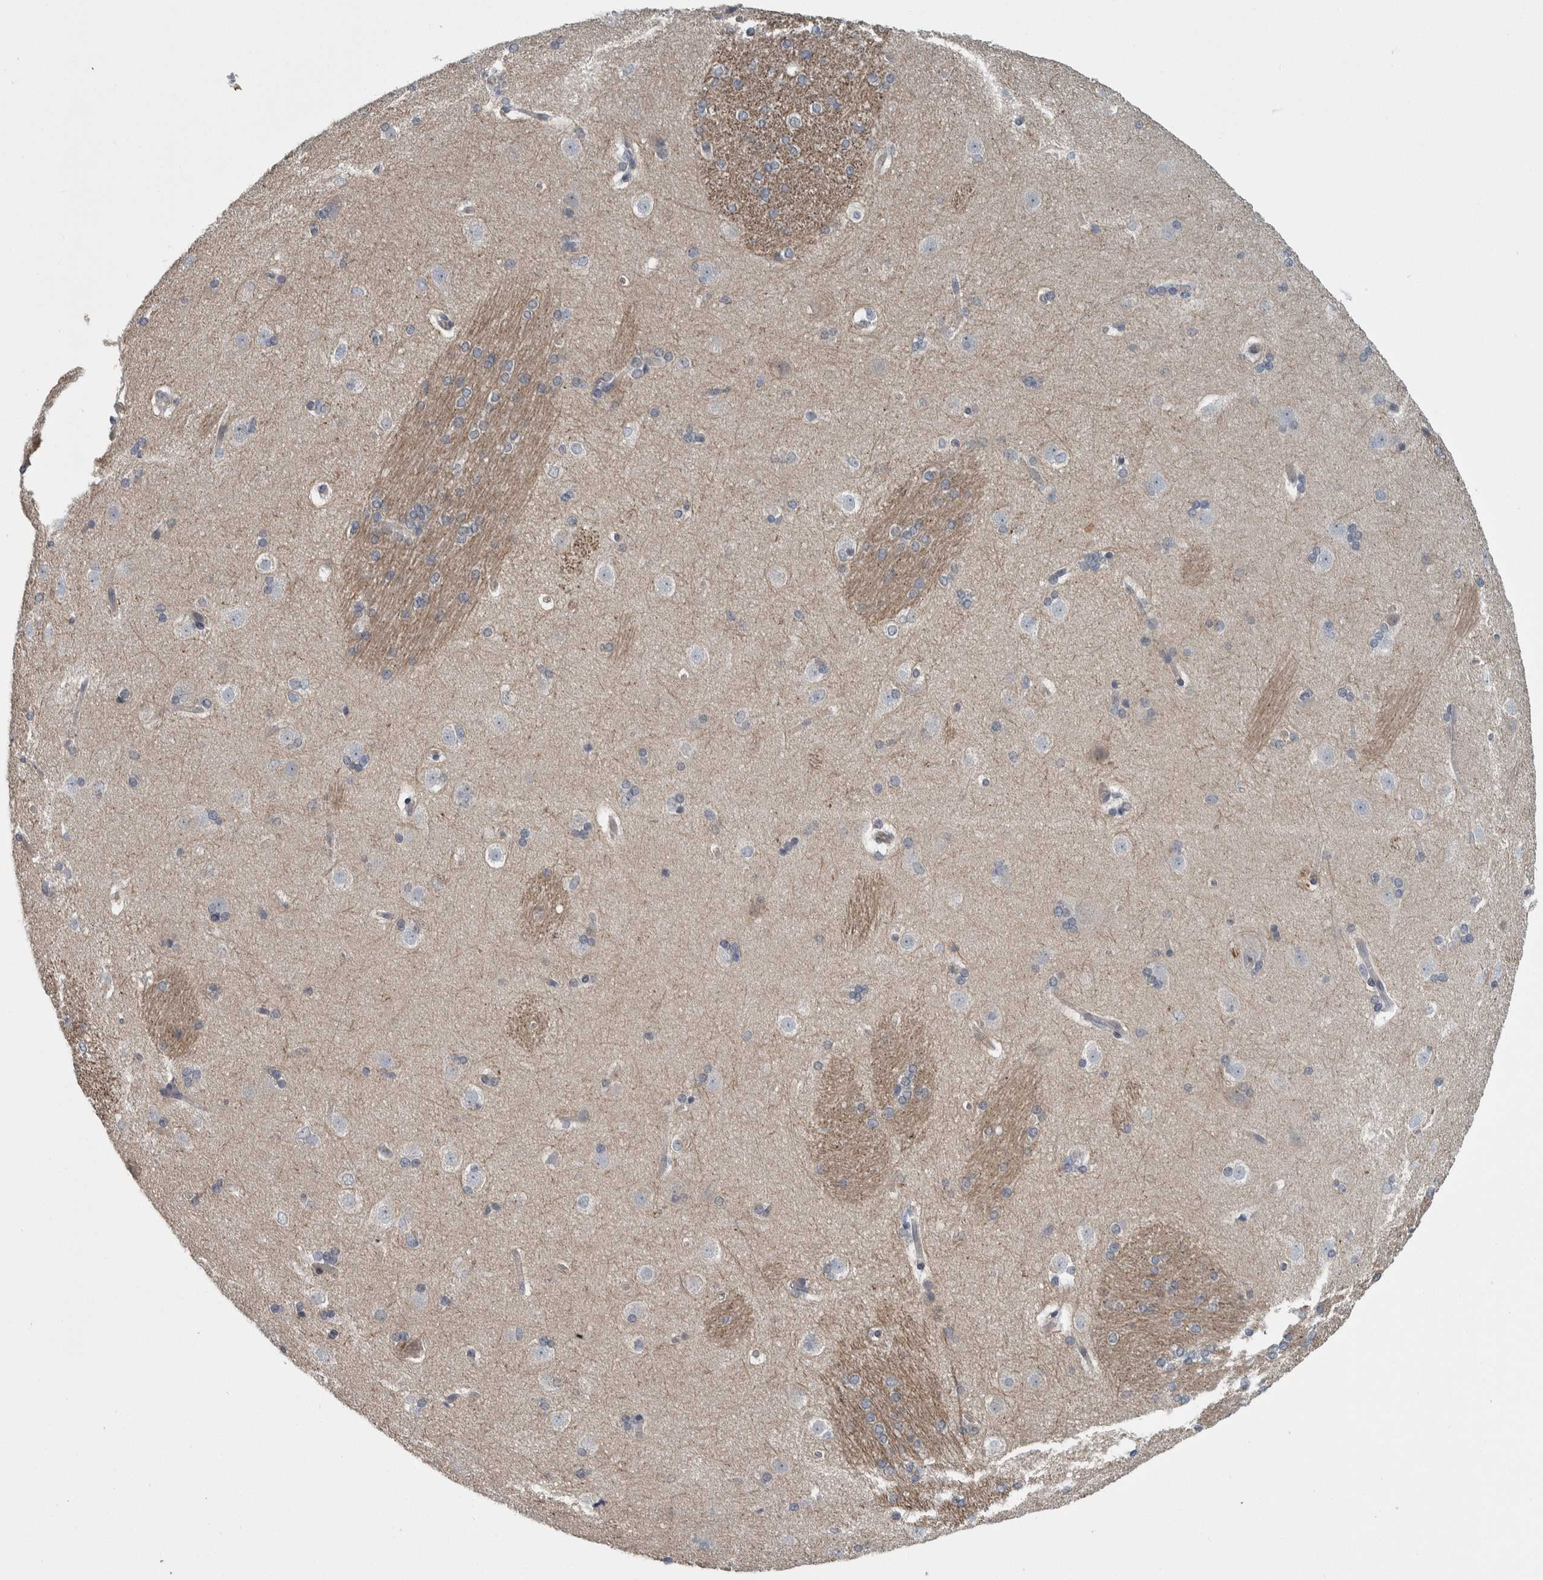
{"staining": {"intensity": "negative", "quantity": "none", "location": "none"}, "tissue": "caudate", "cell_type": "Glial cells", "image_type": "normal", "snomed": [{"axis": "morphology", "description": "Normal tissue, NOS"}, {"axis": "topography", "description": "Lateral ventricle wall"}], "caption": "A histopathology image of caudate stained for a protein demonstrates no brown staining in glial cells.", "gene": "KCNJ3", "patient": {"sex": "female", "age": 19}}